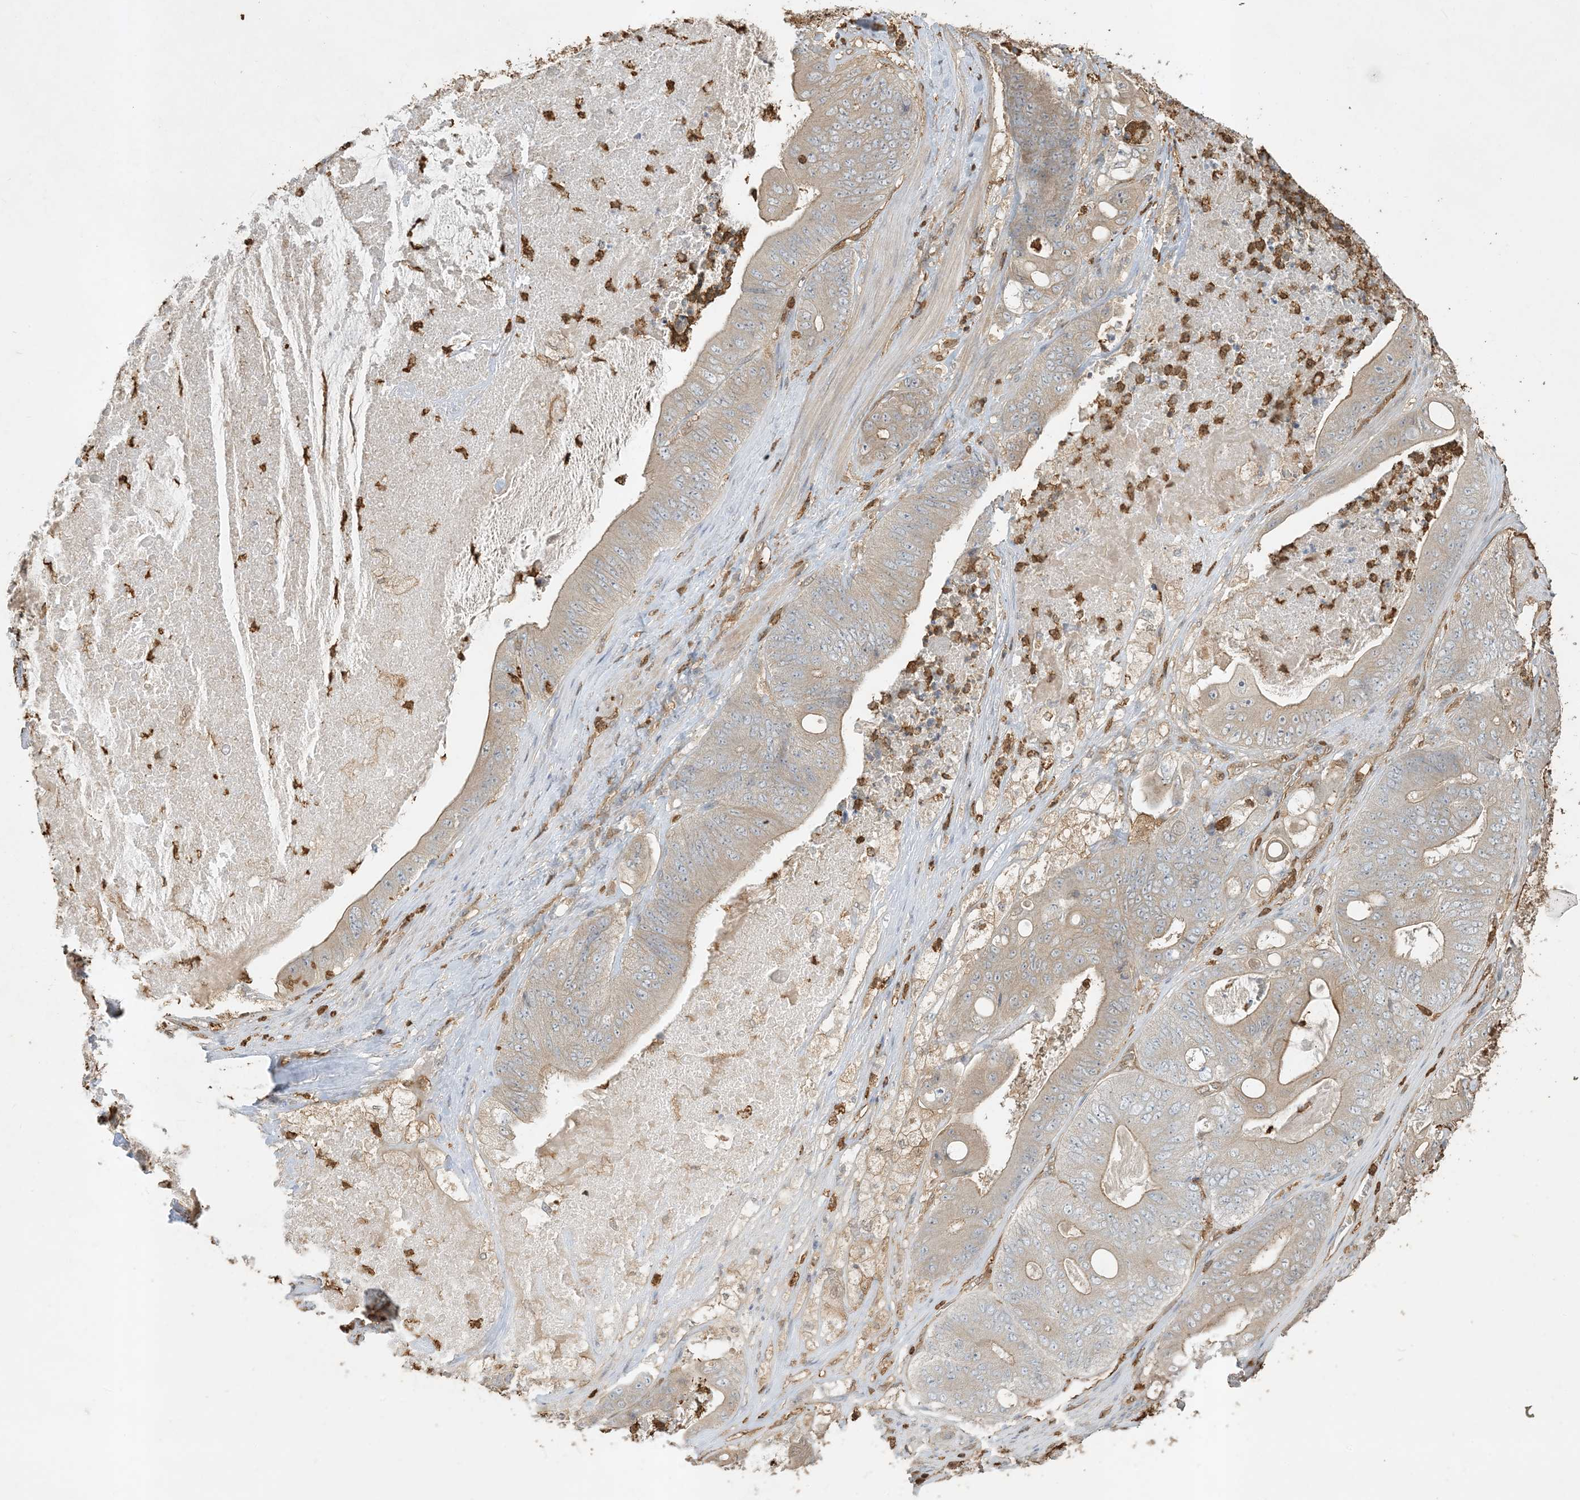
{"staining": {"intensity": "weak", "quantity": "25%-75%", "location": "cytoplasmic/membranous"}, "tissue": "stomach cancer", "cell_type": "Tumor cells", "image_type": "cancer", "snomed": [{"axis": "morphology", "description": "Adenocarcinoma, NOS"}, {"axis": "topography", "description": "Stomach"}], "caption": "This micrograph demonstrates immunohistochemistry (IHC) staining of stomach cancer, with low weak cytoplasmic/membranous positivity in about 25%-75% of tumor cells.", "gene": "TMSB4X", "patient": {"sex": "female", "age": 73}}